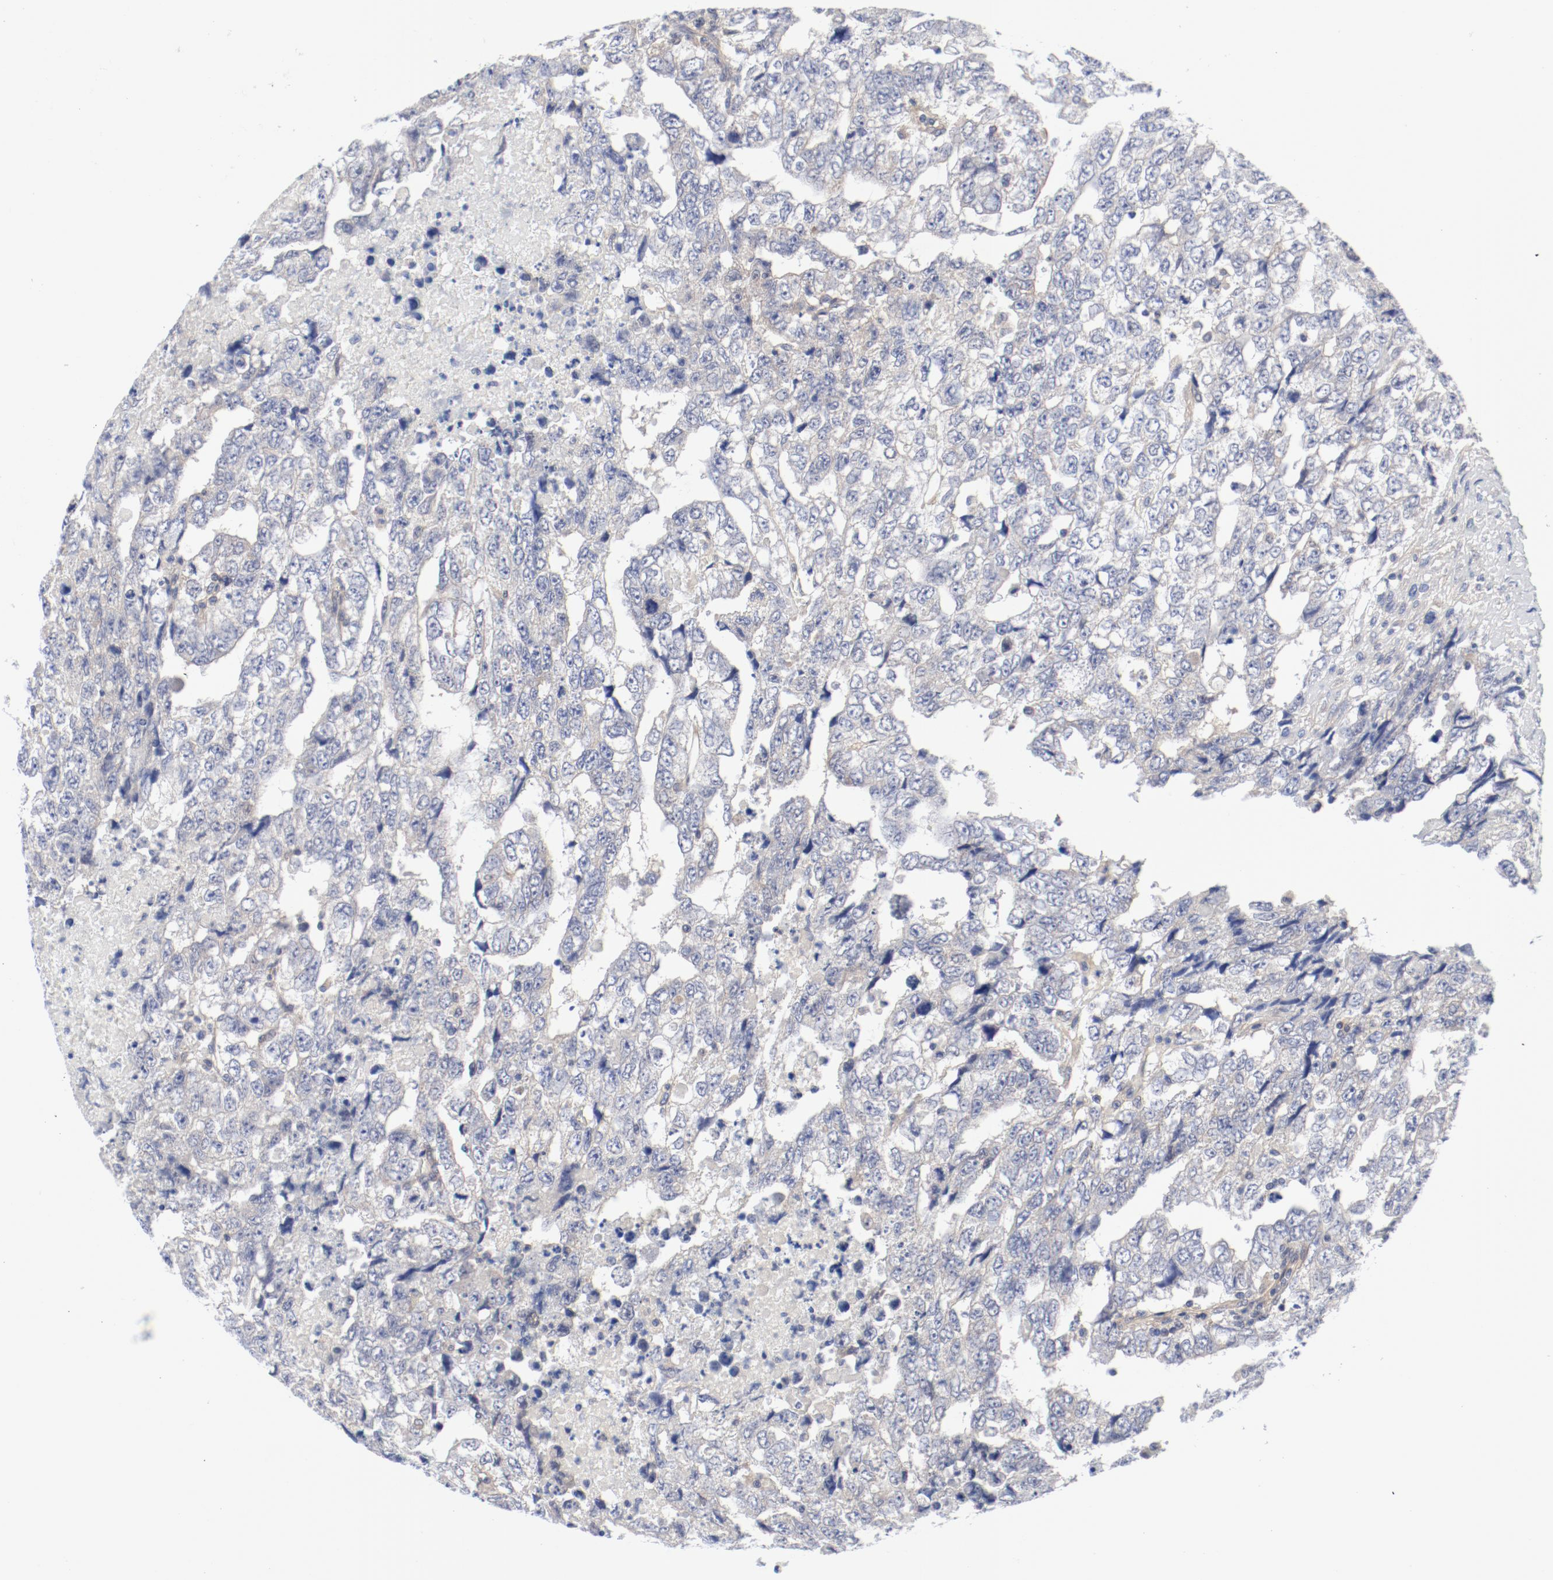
{"staining": {"intensity": "negative", "quantity": "none", "location": "none"}, "tissue": "testis cancer", "cell_type": "Tumor cells", "image_type": "cancer", "snomed": [{"axis": "morphology", "description": "Carcinoma, Embryonal, NOS"}, {"axis": "topography", "description": "Testis"}], "caption": "Protein analysis of testis embryonal carcinoma displays no significant positivity in tumor cells.", "gene": "BAD", "patient": {"sex": "male", "age": 36}}